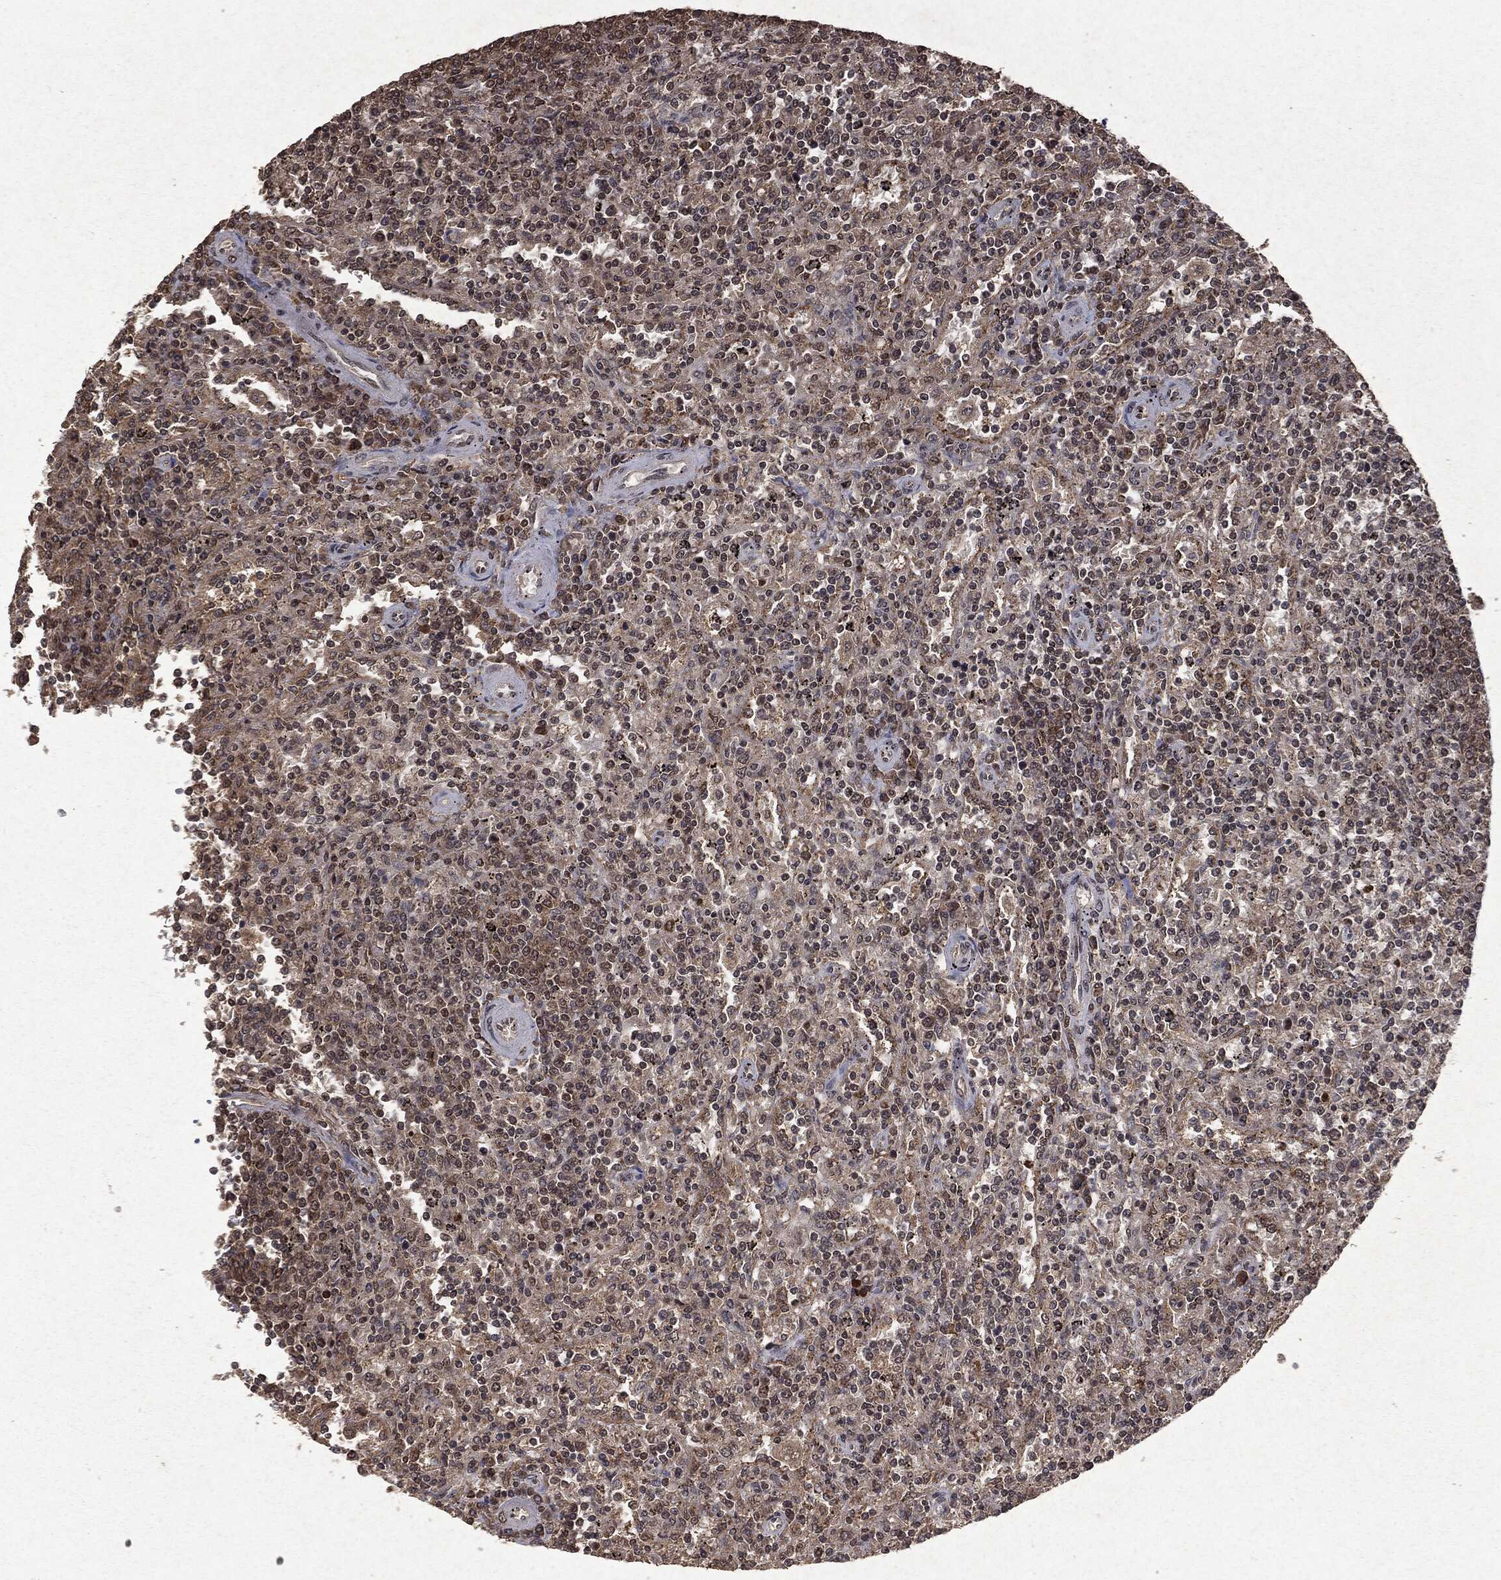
{"staining": {"intensity": "negative", "quantity": "none", "location": "none"}, "tissue": "lymphoma", "cell_type": "Tumor cells", "image_type": "cancer", "snomed": [{"axis": "morphology", "description": "Malignant lymphoma, non-Hodgkin's type, Low grade"}, {"axis": "topography", "description": "Spleen"}], "caption": "This is a micrograph of immunohistochemistry (IHC) staining of lymphoma, which shows no expression in tumor cells.", "gene": "PEBP1", "patient": {"sex": "male", "age": 62}}